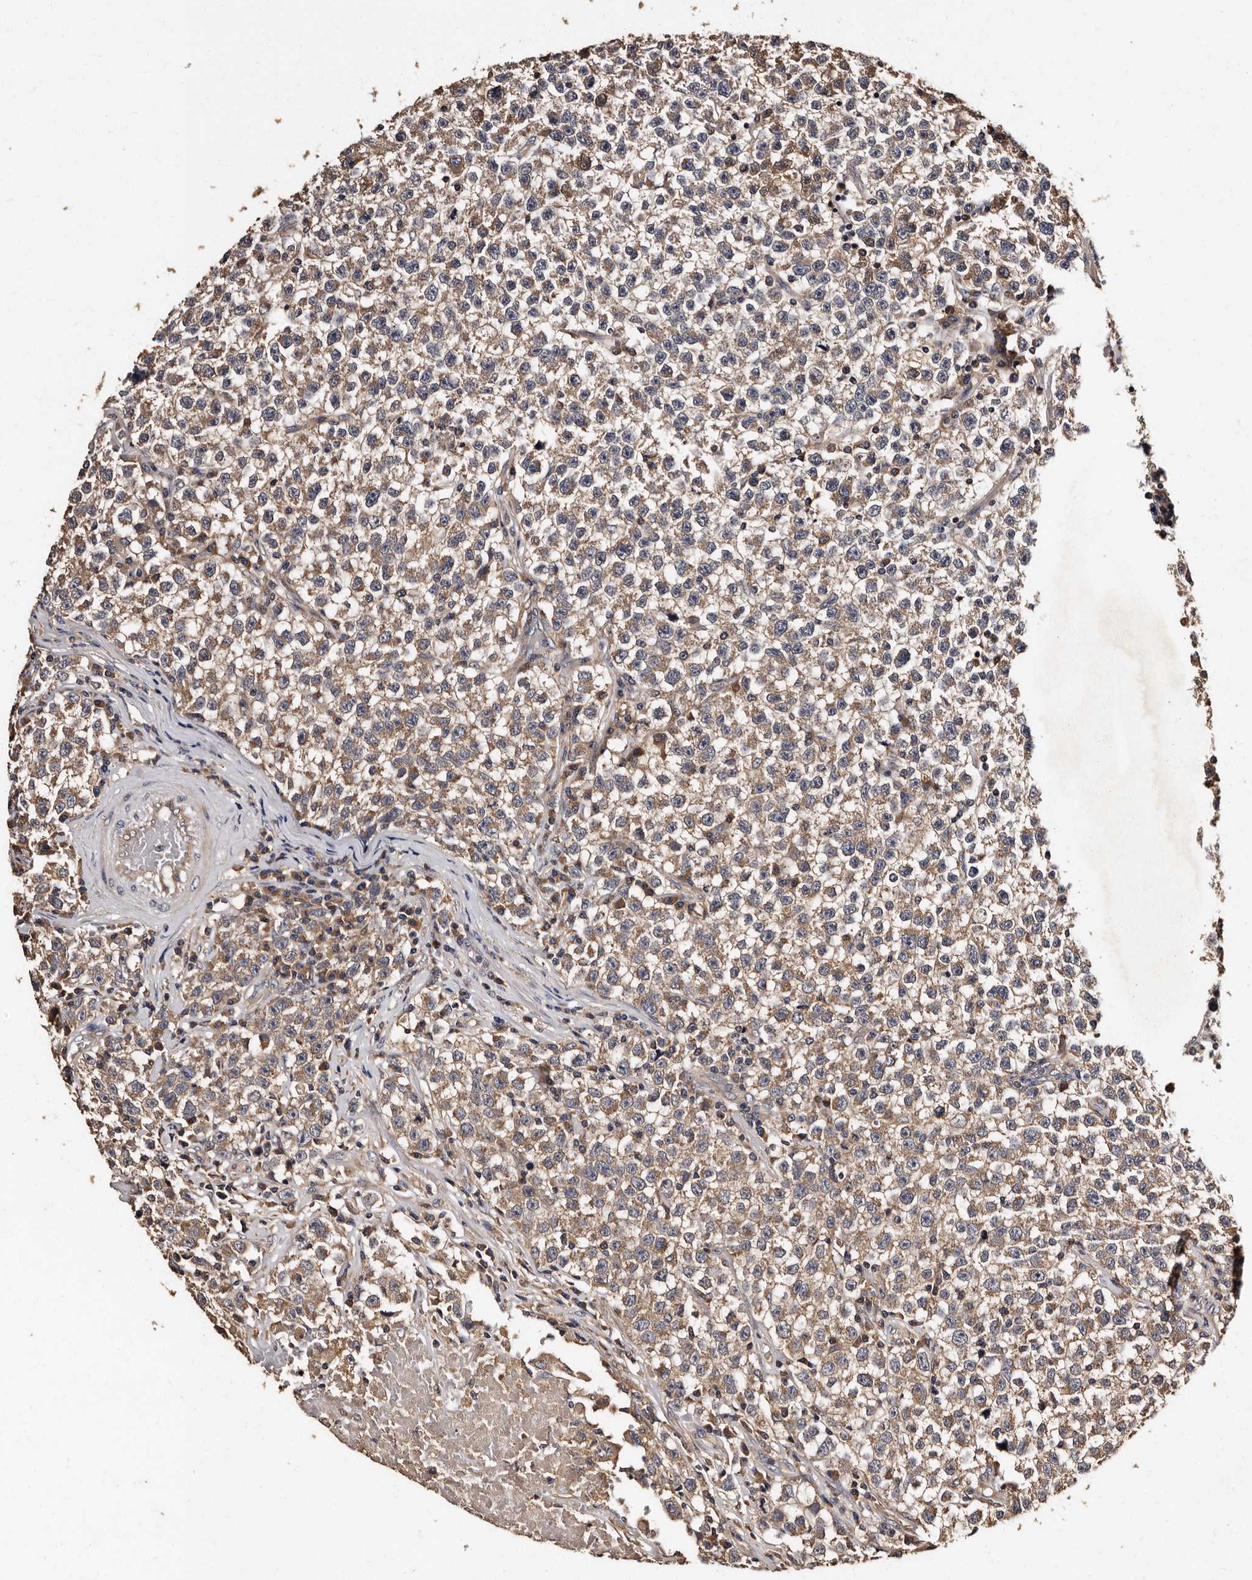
{"staining": {"intensity": "weak", "quantity": ">75%", "location": "cytoplasmic/membranous"}, "tissue": "testis cancer", "cell_type": "Tumor cells", "image_type": "cancer", "snomed": [{"axis": "morphology", "description": "Seminoma, NOS"}, {"axis": "topography", "description": "Testis"}], "caption": "Seminoma (testis) stained with DAB immunohistochemistry exhibits low levels of weak cytoplasmic/membranous staining in about >75% of tumor cells. The staining is performed using DAB brown chromogen to label protein expression. The nuclei are counter-stained blue using hematoxylin.", "gene": "ADCK5", "patient": {"sex": "male", "age": 22}}